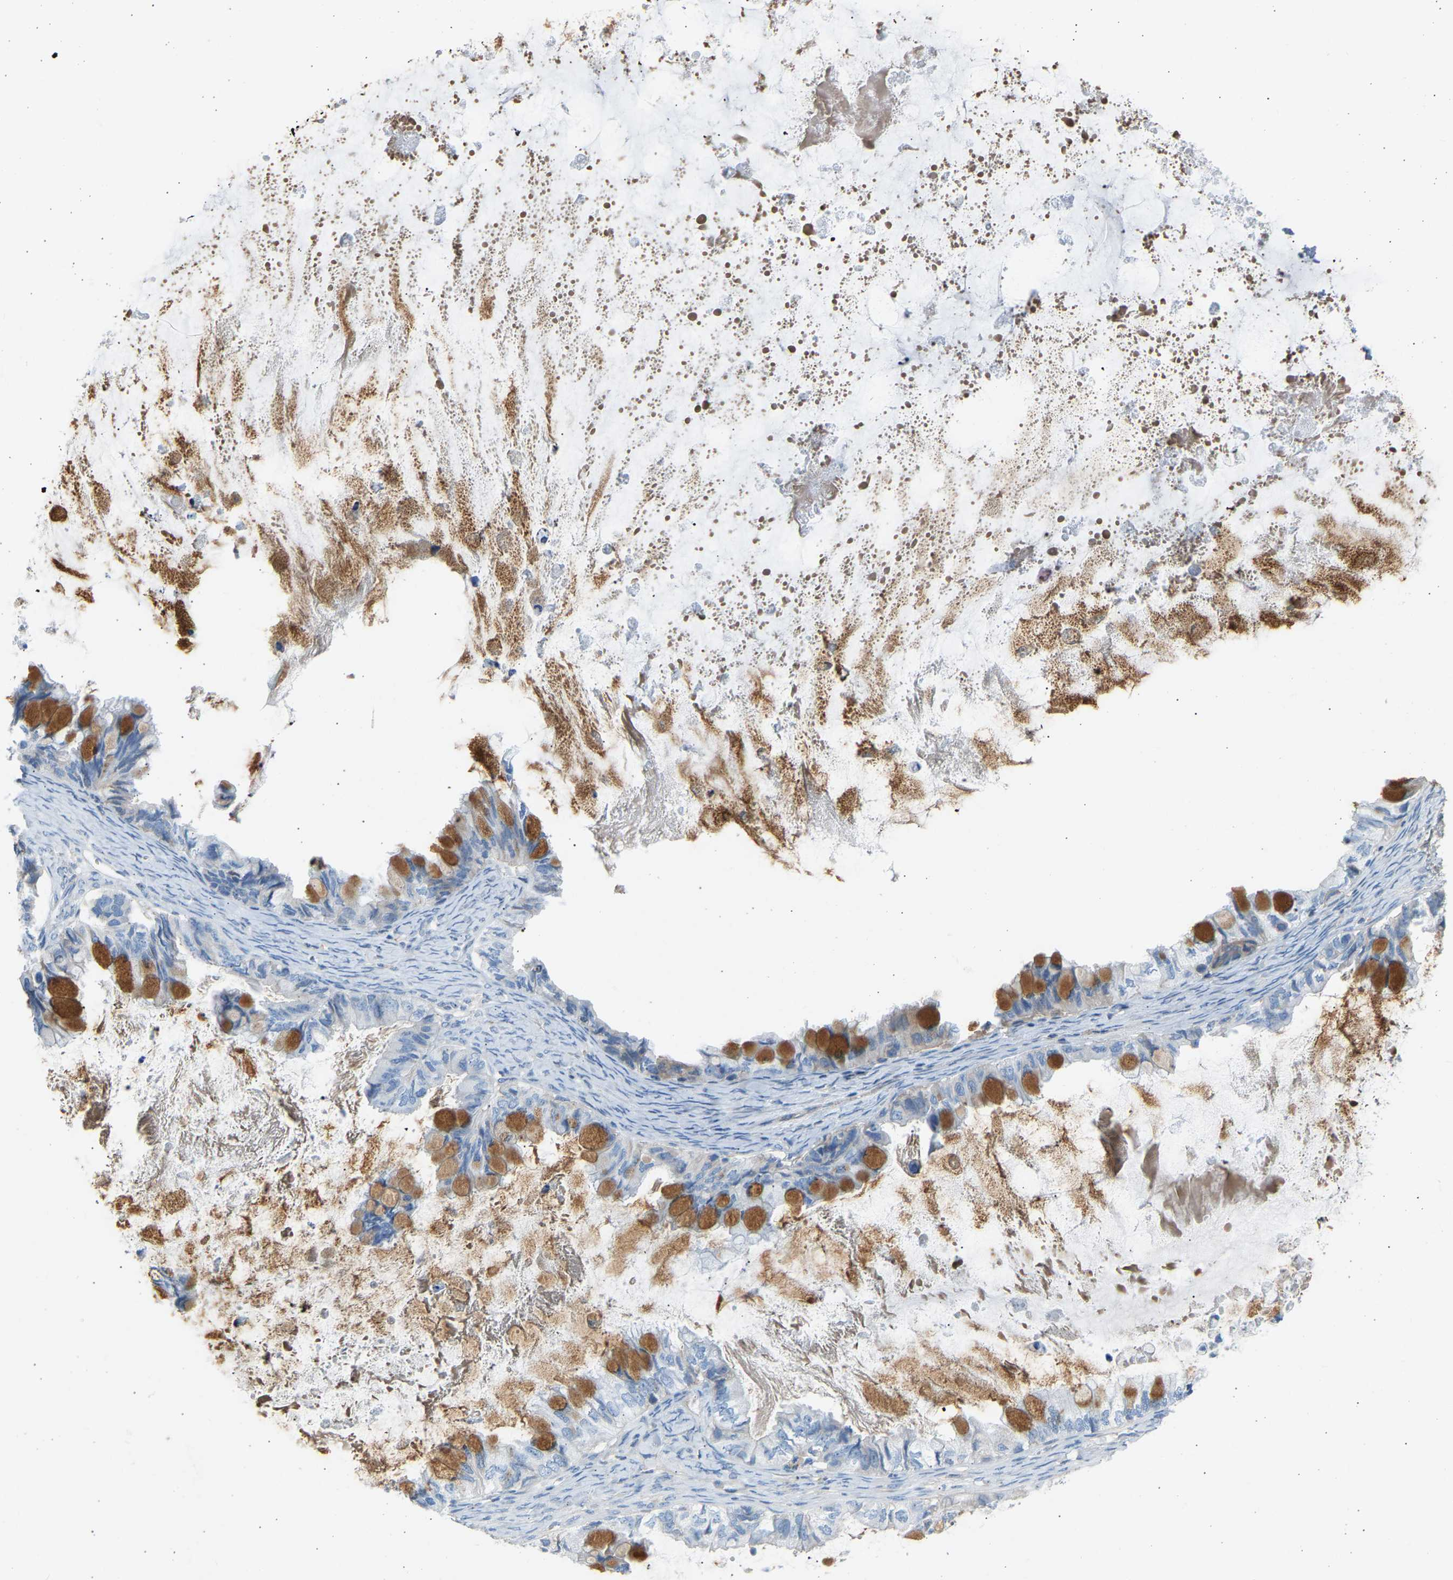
{"staining": {"intensity": "strong", "quantity": "<25%", "location": "cytoplasmic/membranous"}, "tissue": "ovarian cancer", "cell_type": "Tumor cells", "image_type": "cancer", "snomed": [{"axis": "morphology", "description": "Cystadenocarcinoma, mucinous, NOS"}, {"axis": "topography", "description": "Ovary"}], "caption": "Immunohistochemistry (IHC) of human mucinous cystadenocarcinoma (ovarian) demonstrates medium levels of strong cytoplasmic/membranous expression in about <25% of tumor cells. (IHC, brightfield microscopy, high magnification).", "gene": "GNAS", "patient": {"sex": "female", "age": 80}}